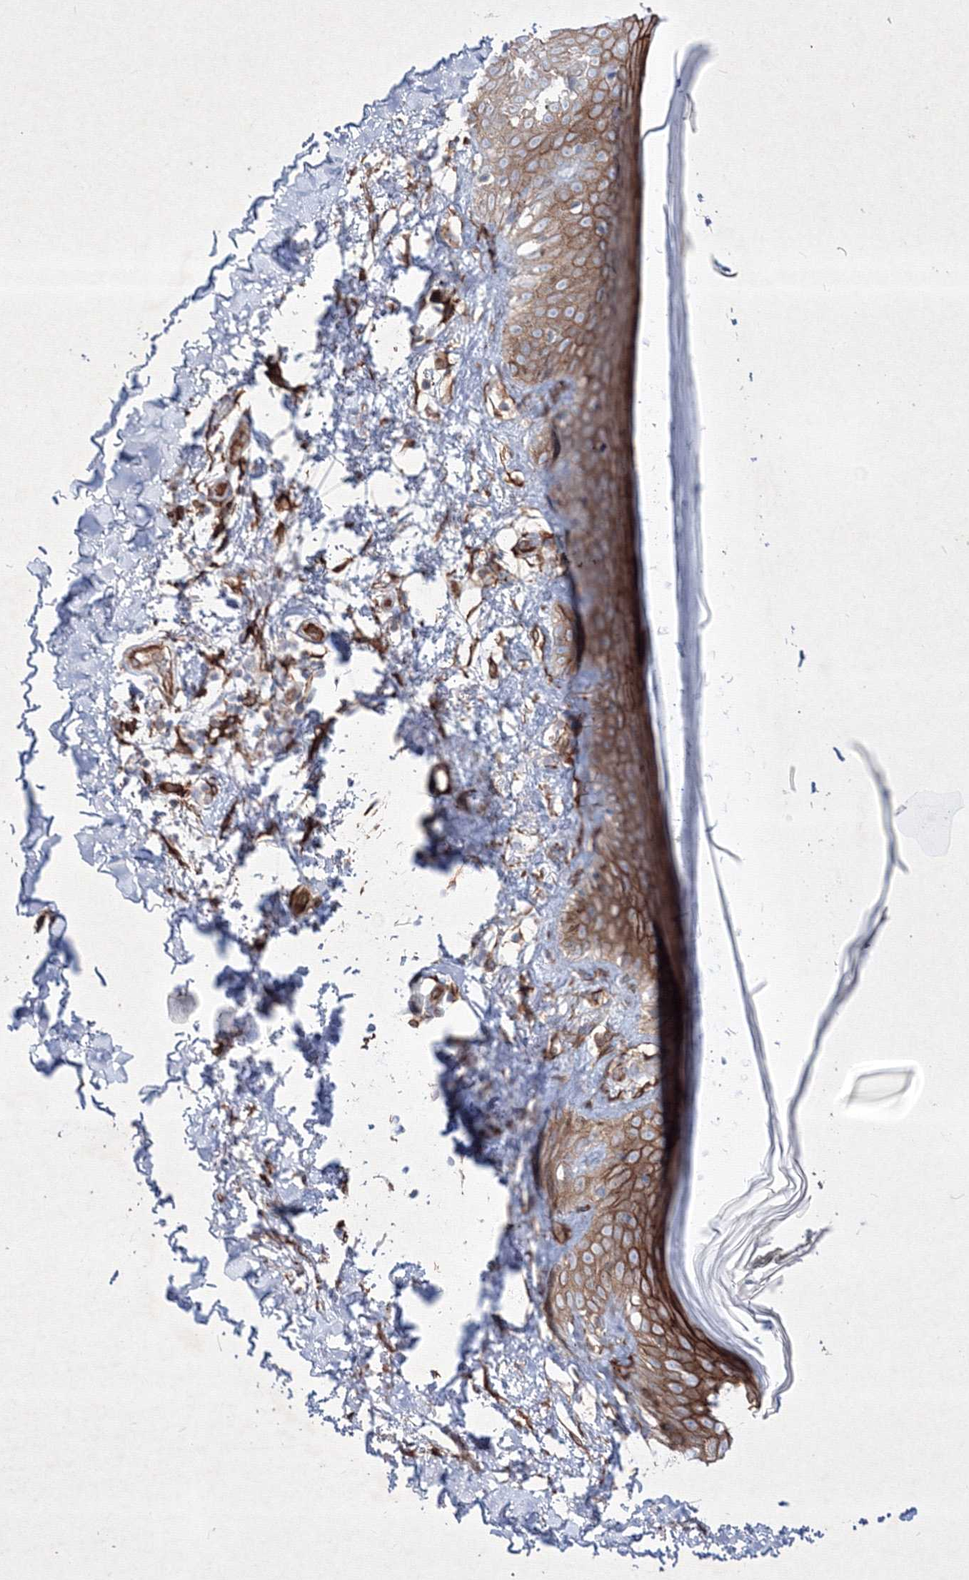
{"staining": {"intensity": "strong", "quantity": ">75%", "location": "cytoplasmic/membranous"}, "tissue": "skin", "cell_type": "Fibroblasts", "image_type": "normal", "snomed": [{"axis": "morphology", "description": "Normal tissue, NOS"}, {"axis": "topography", "description": "Skin"}], "caption": "Approximately >75% of fibroblasts in normal skin display strong cytoplasmic/membranous protein staining as visualized by brown immunohistochemical staining.", "gene": "TMEM139", "patient": {"sex": "female", "age": 64}}